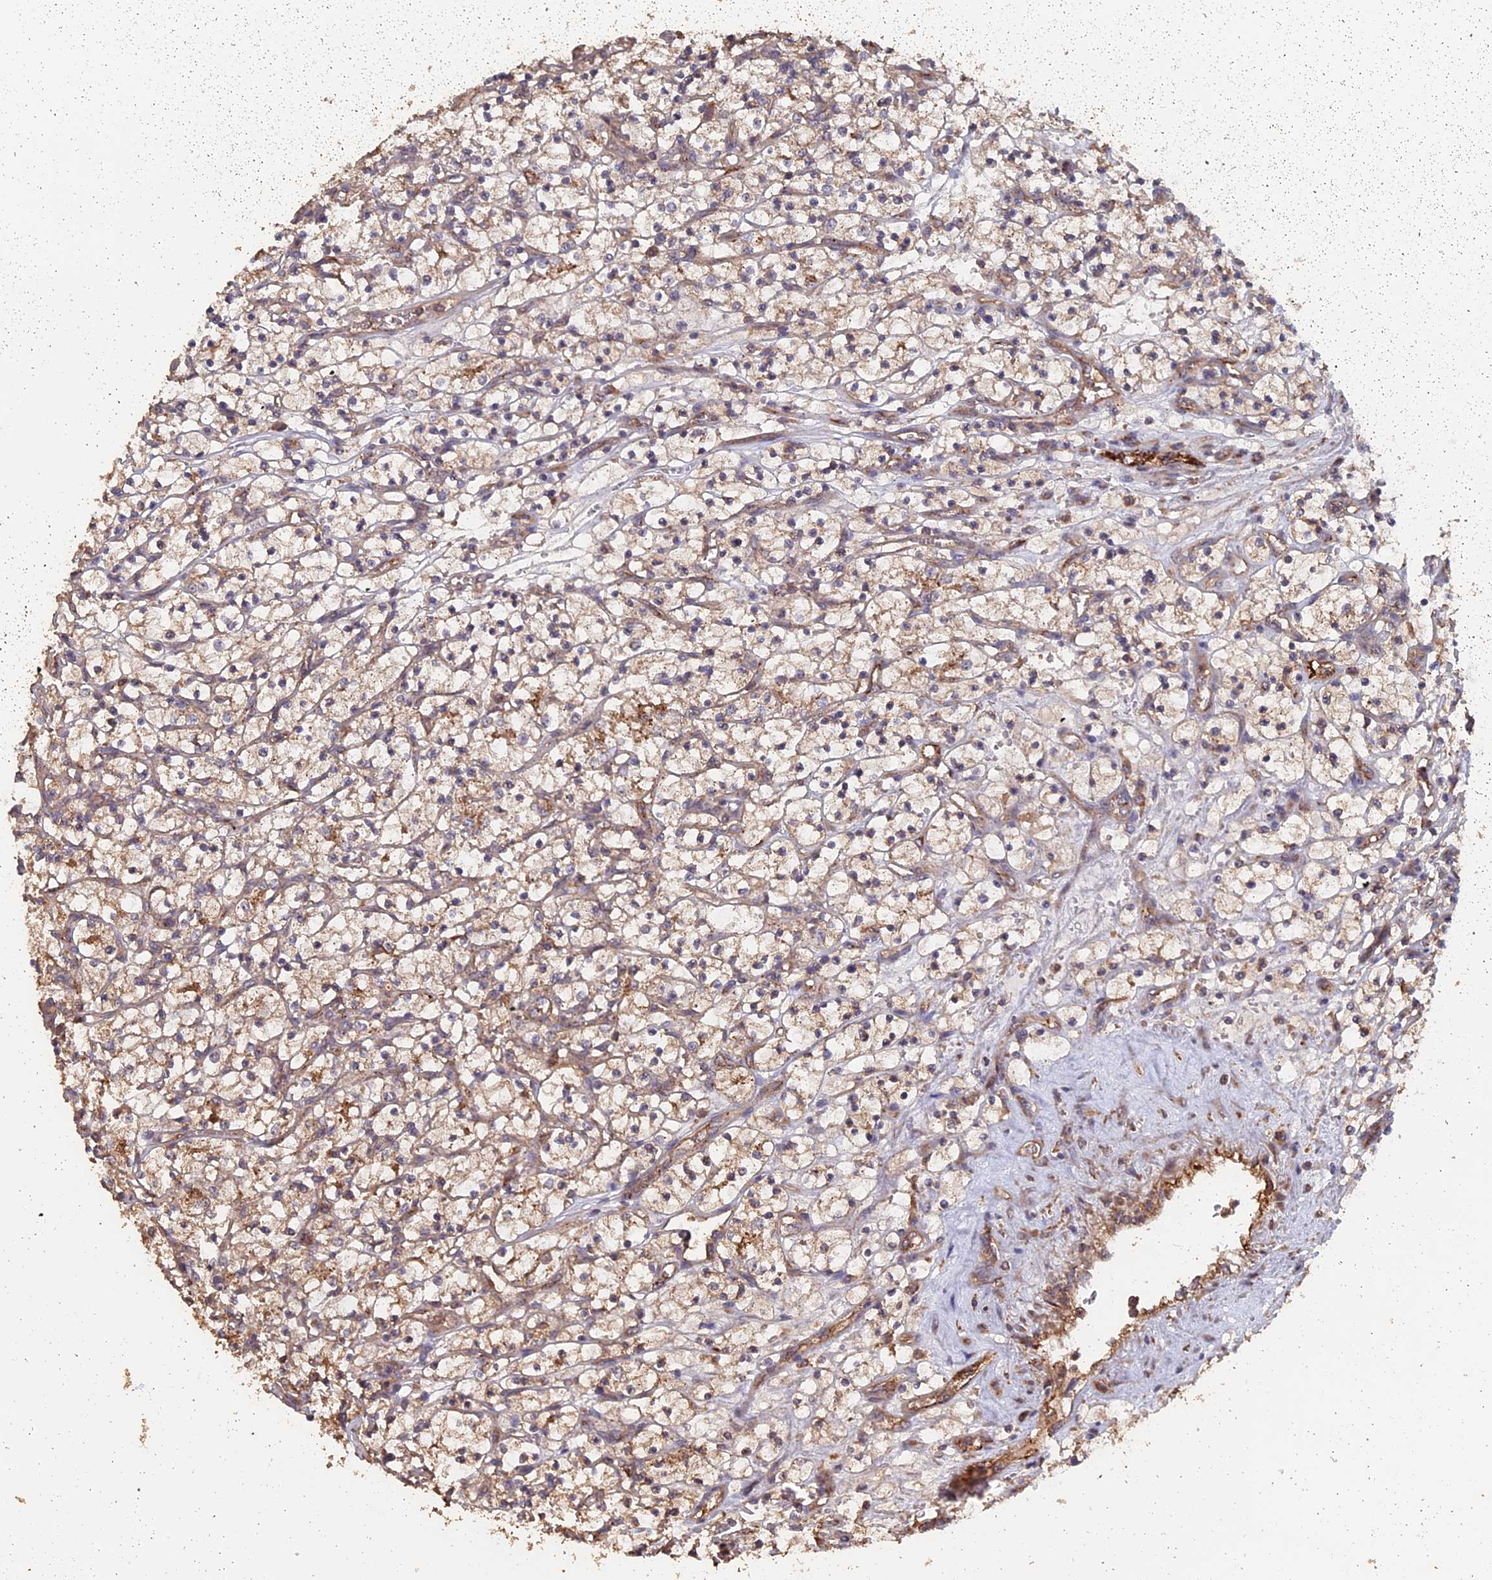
{"staining": {"intensity": "weak", "quantity": "25%-75%", "location": "cytoplasmic/membranous"}, "tissue": "renal cancer", "cell_type": "Tumor cells", "image_type": "cancer", "snomed": [{"axis": "morphology", "description": "Adenocarcinoma, NOS"}, {"axis": "topography", "description": "Kidney"}], "caption": "Immunohistochemical staining of renal cancer shows low levels of weak cytoplasmic/membranous staining in about 25%-75% of tumor cells.", "gene": "PIGQ", "patient": {"sex": "female", "age": 69}}